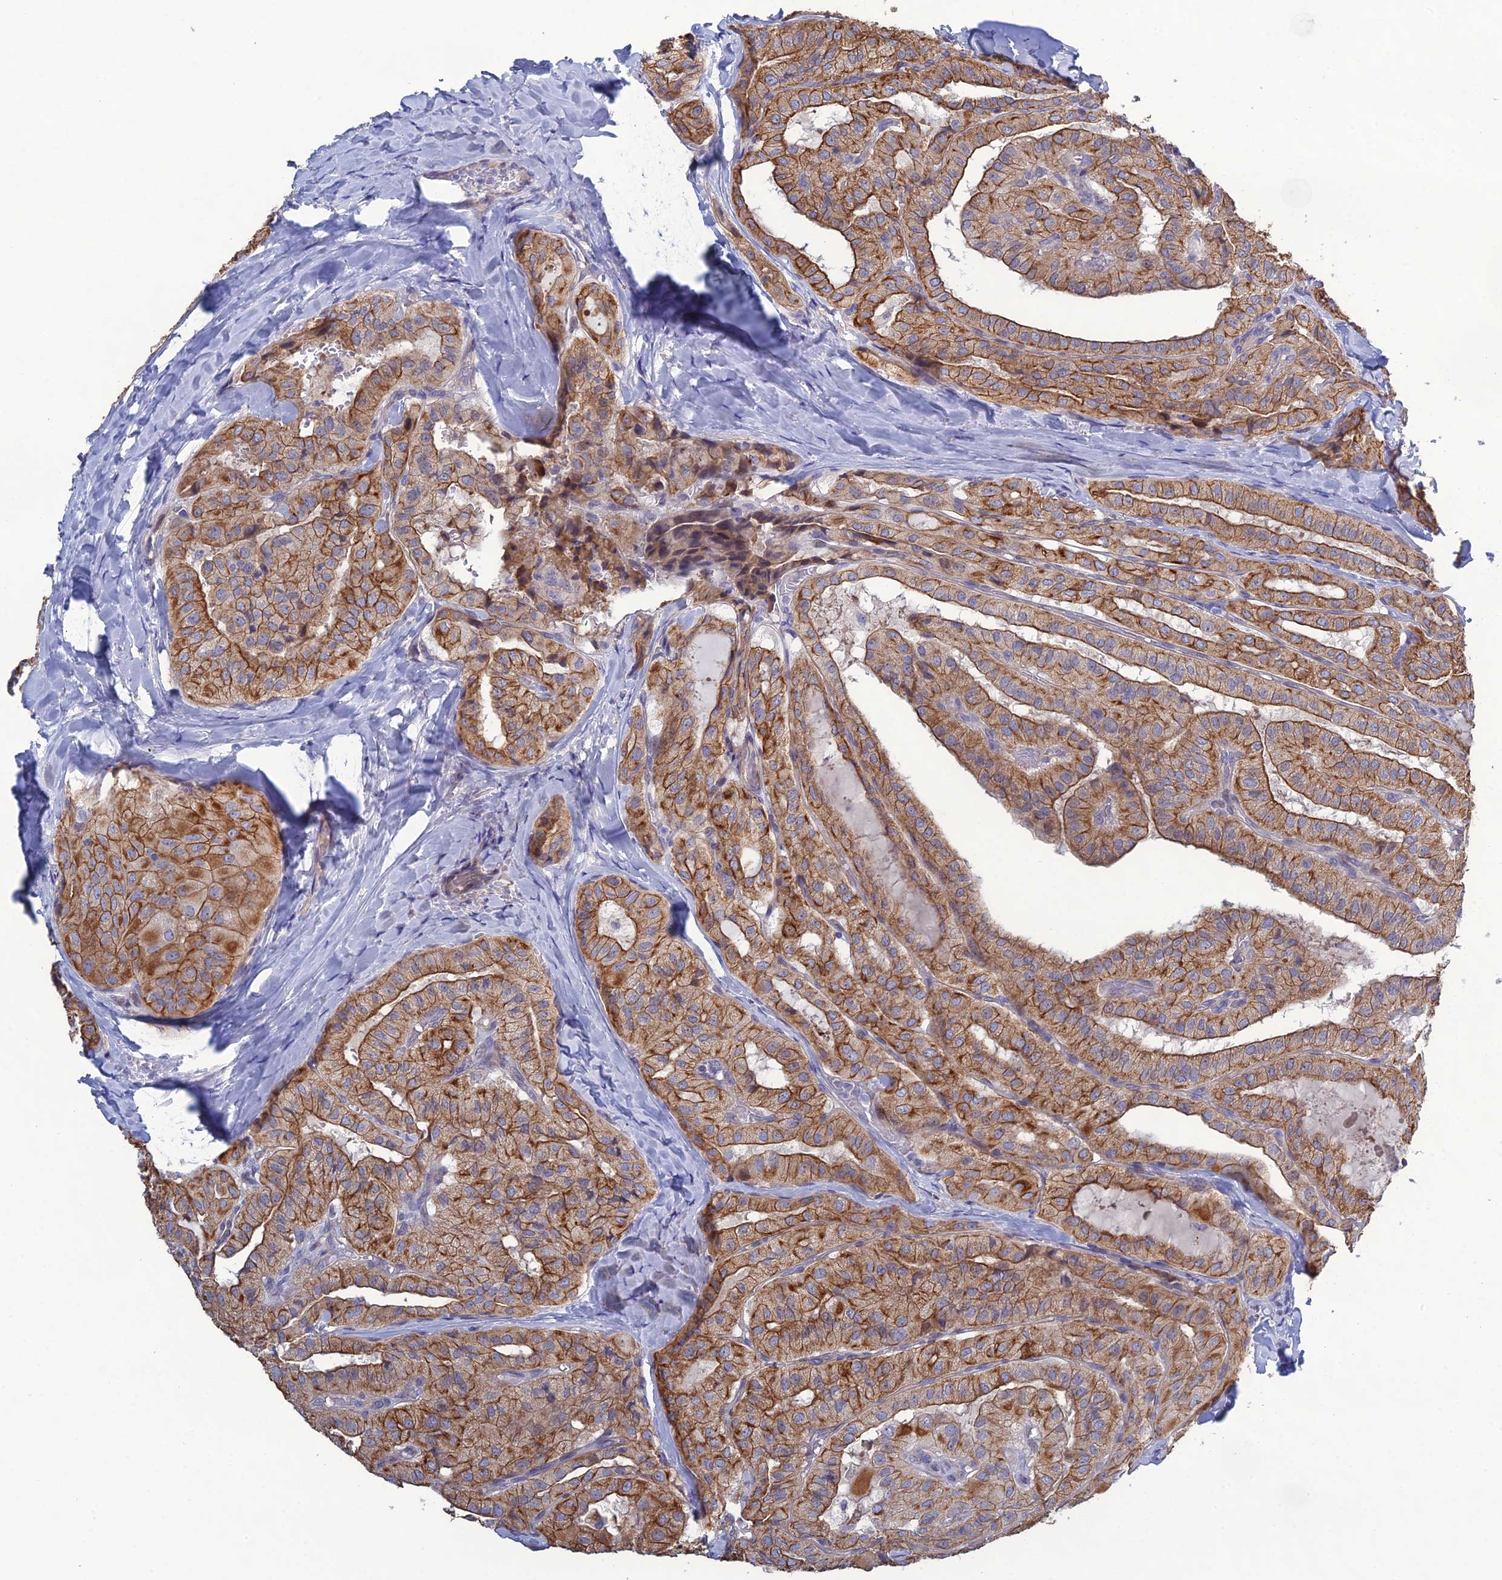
{"staining": {"intensity": "moderate", "quantity": ">75%", "location": "cytoplasmic/membranous"}, "tissue": "thyroid cancer", "cell_type": "Tumor cells", "image_type": "cancer", "snomed": [{"axis": "morphology", "description": "Normal tissue, NOS"}, {"axis": "morphology", "description": "Papillary adenocarcinoma, NOS"}, {"axis": "topography", "description": "Thyroid gland"}], "caption": "Thyroid cancer stained for a protein reveals moderate cytoplasmic/membranous positivity in tumor cells. The protein is stained brown, and the nuclei are stained in blue (DAB (3,3'-diaminobenzidine) IHC with brightfield microscopy, high magnification).", "gene": "LZTS2", "patient": {"sex": "female", "age": 59}}